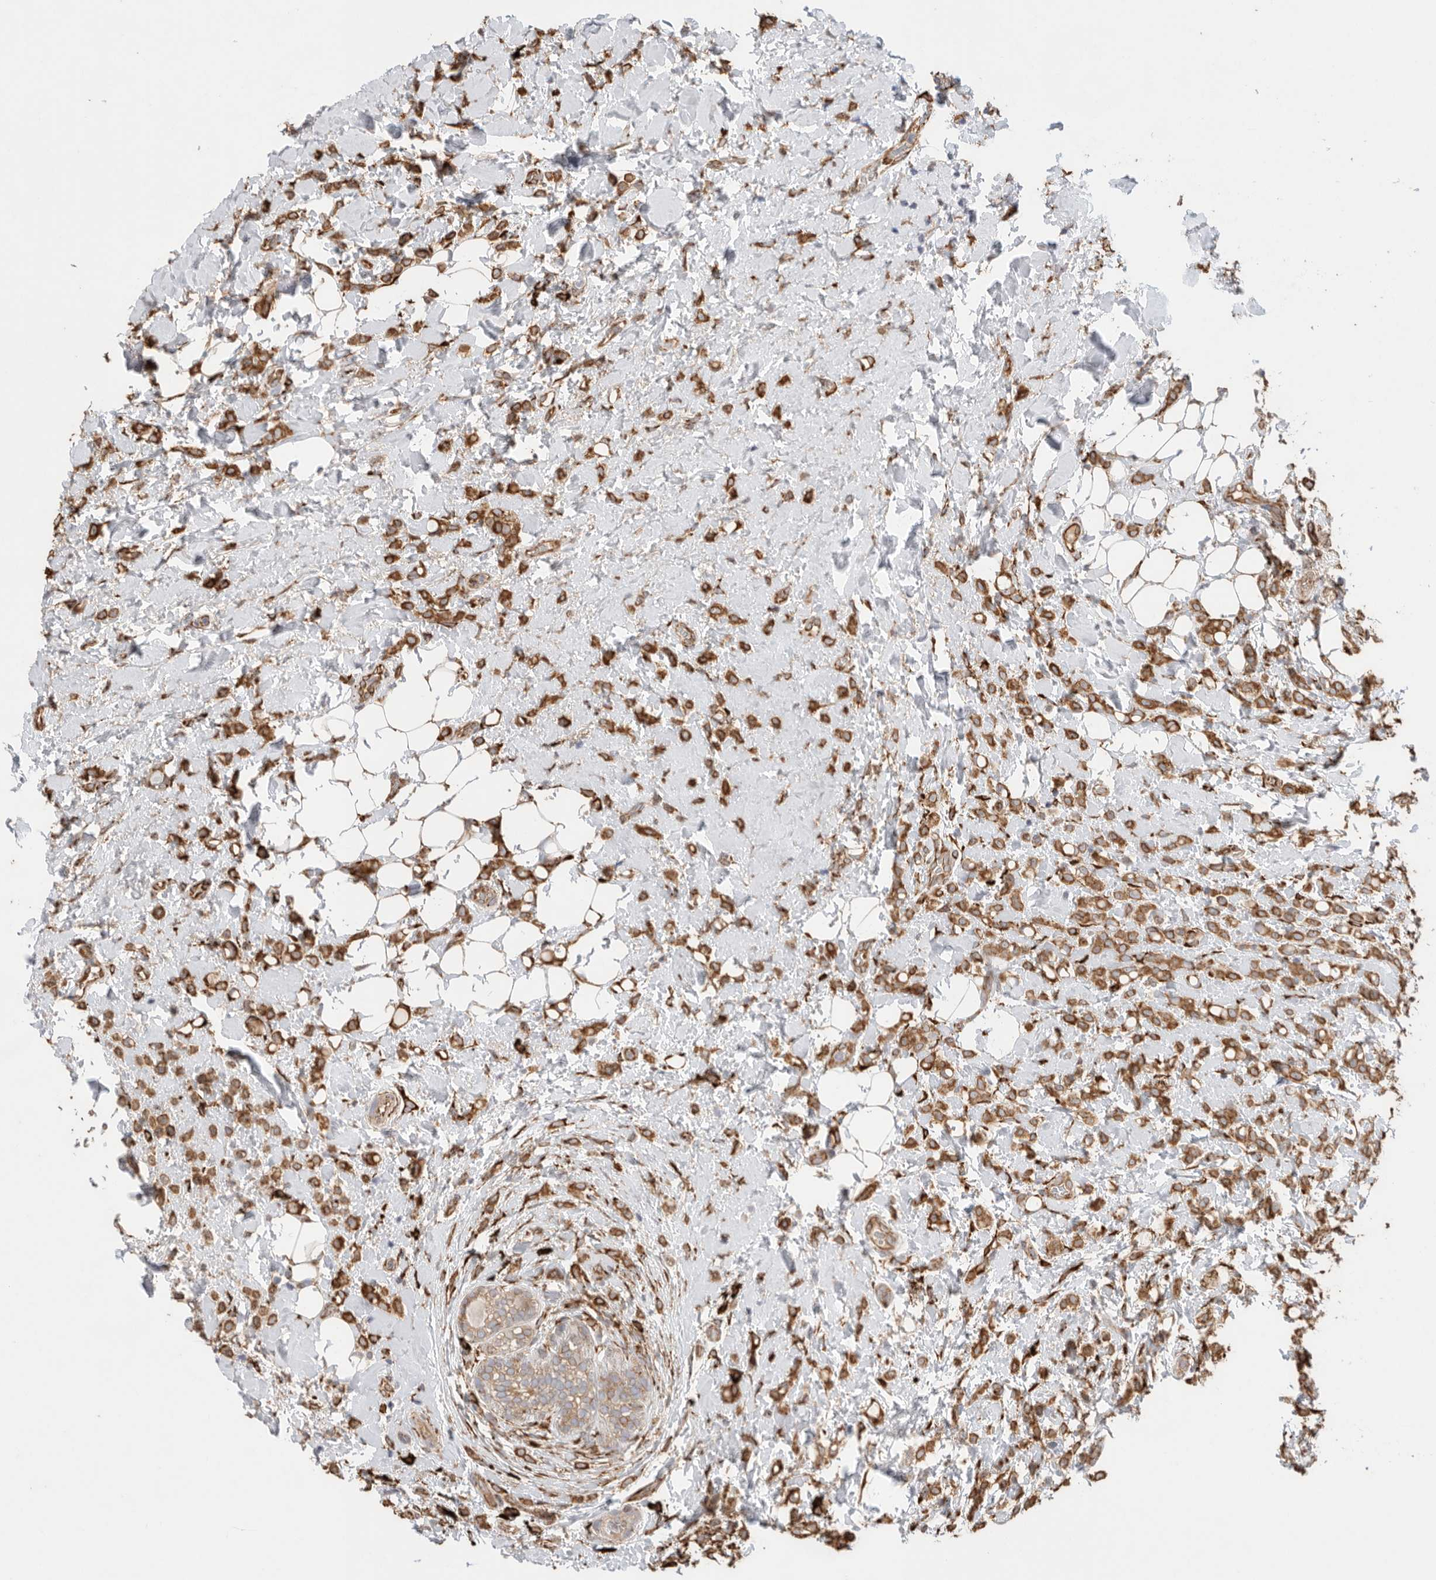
{"staining": {"intensity": "strong", "quantity": ">75%", "location": "cytoplasmic/membranous"}, "tissue": "breast cancer", "cell_type": "Tumor cells", "image_type": "cancer", "snomed": [{"axis": "morphology", "description": "Normal tissue, NOS"}, {"axis": "morphology", "description": "Lobular carcinoma"}, {"axis": "topography", "description": "Breast"}], "caption": "This photomicrograph demonstrates immunohistochemistry (IHC) staining of human breast lobular carcinoma, with high strong cytoplasmic/membranous staining in approximately >75% of tumor cells.", "gene": "BLOC1S5", "patient": {"sex": "female", "age": 50}}